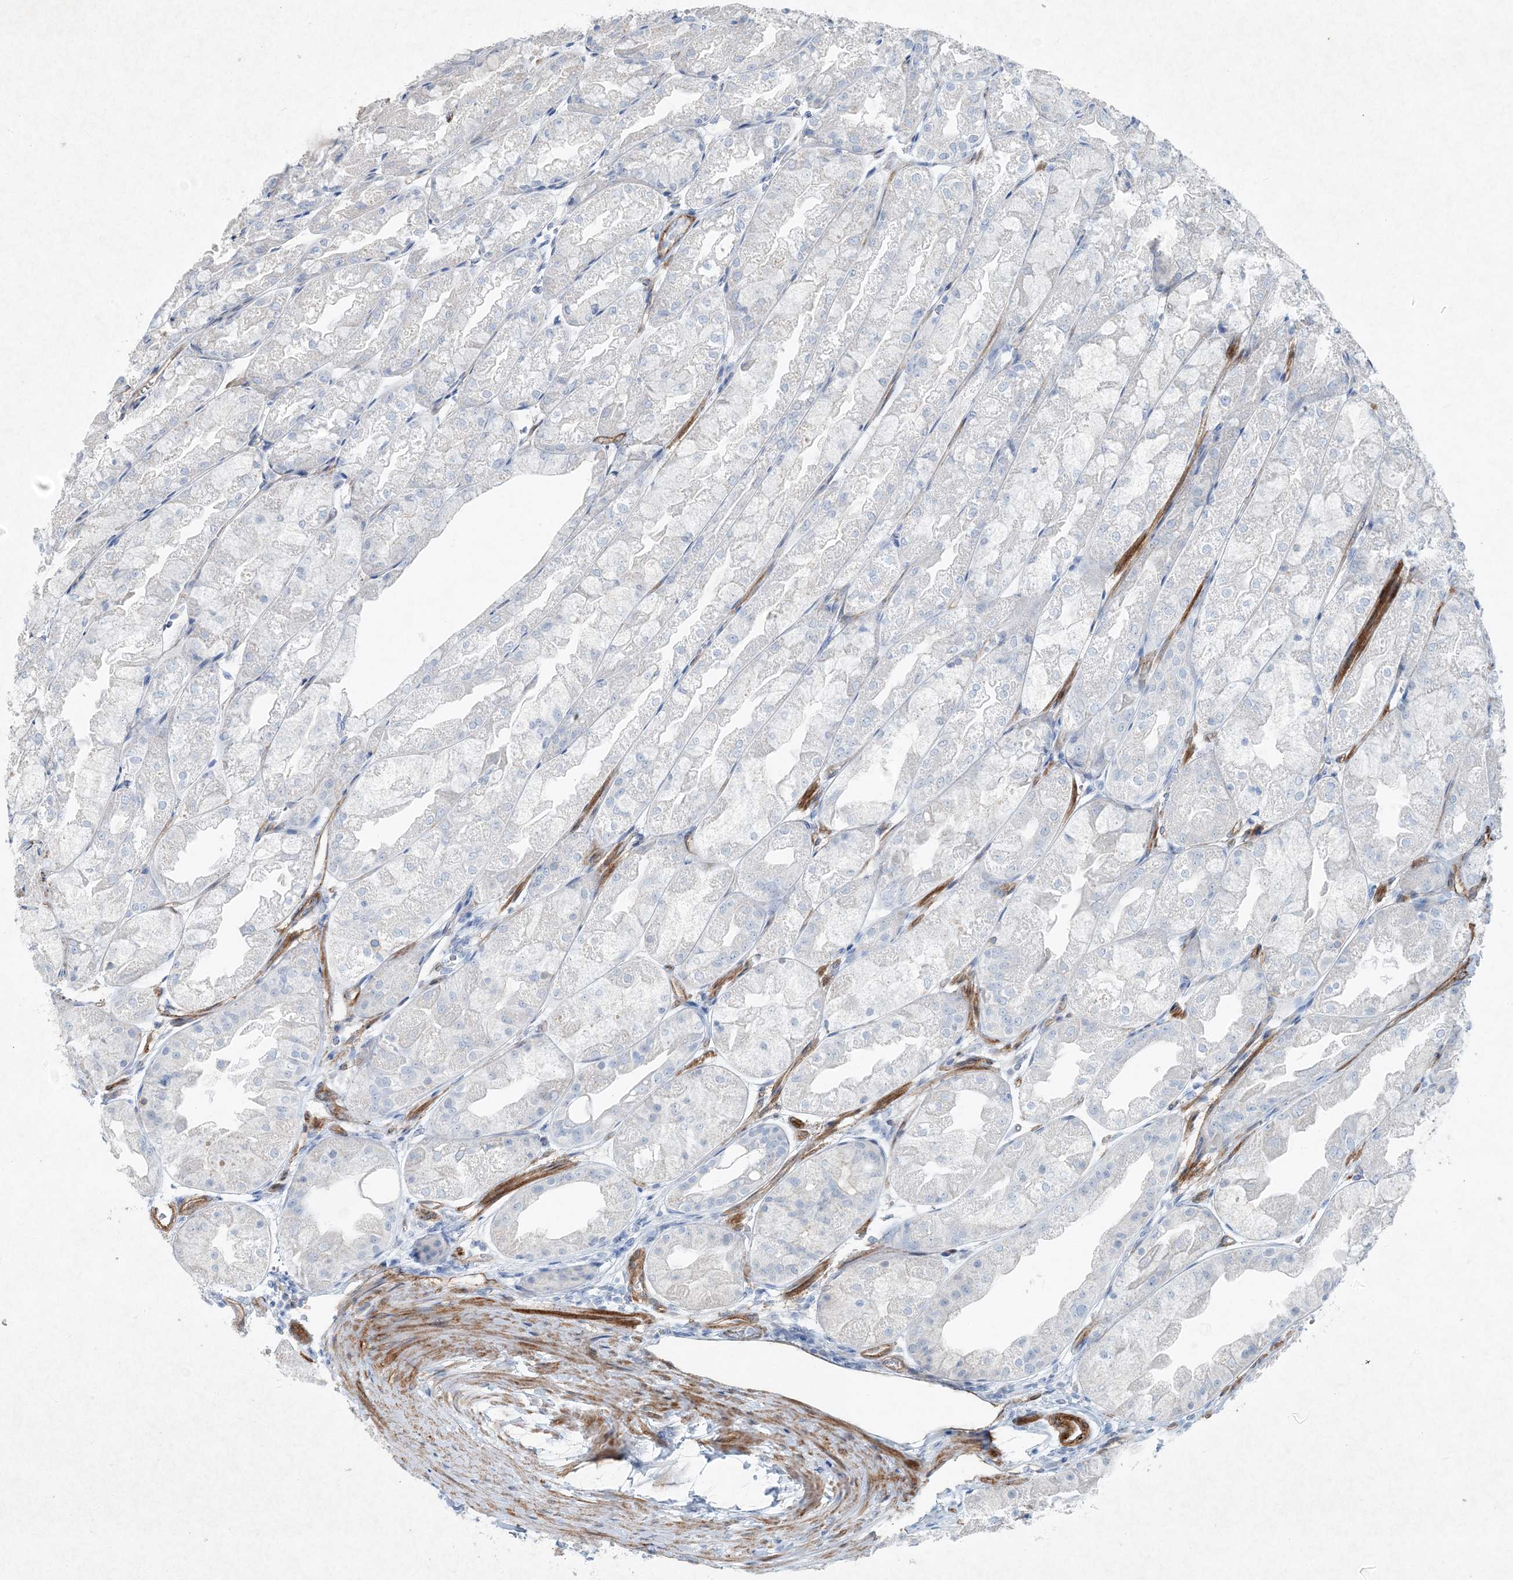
{"staining": {"intensity": "negative", "quantity": "none", "location": "none"}, "tissue": "stomach", "cell_type": "Glandular cells", "image_type": "normal", "snomed": [{"axis": "morphology", "description": "Normal tissue, NOS"}, {"axis": "topography", "description": "Stomach, upper"}], "caption": "A high-resolution image shows immunohistochemistry (IHC) staining of normal stomach, which reveals no significant staining in glandular cells.", "gene": "PGM5", "patient": {"sex": "male", "age": 47}}